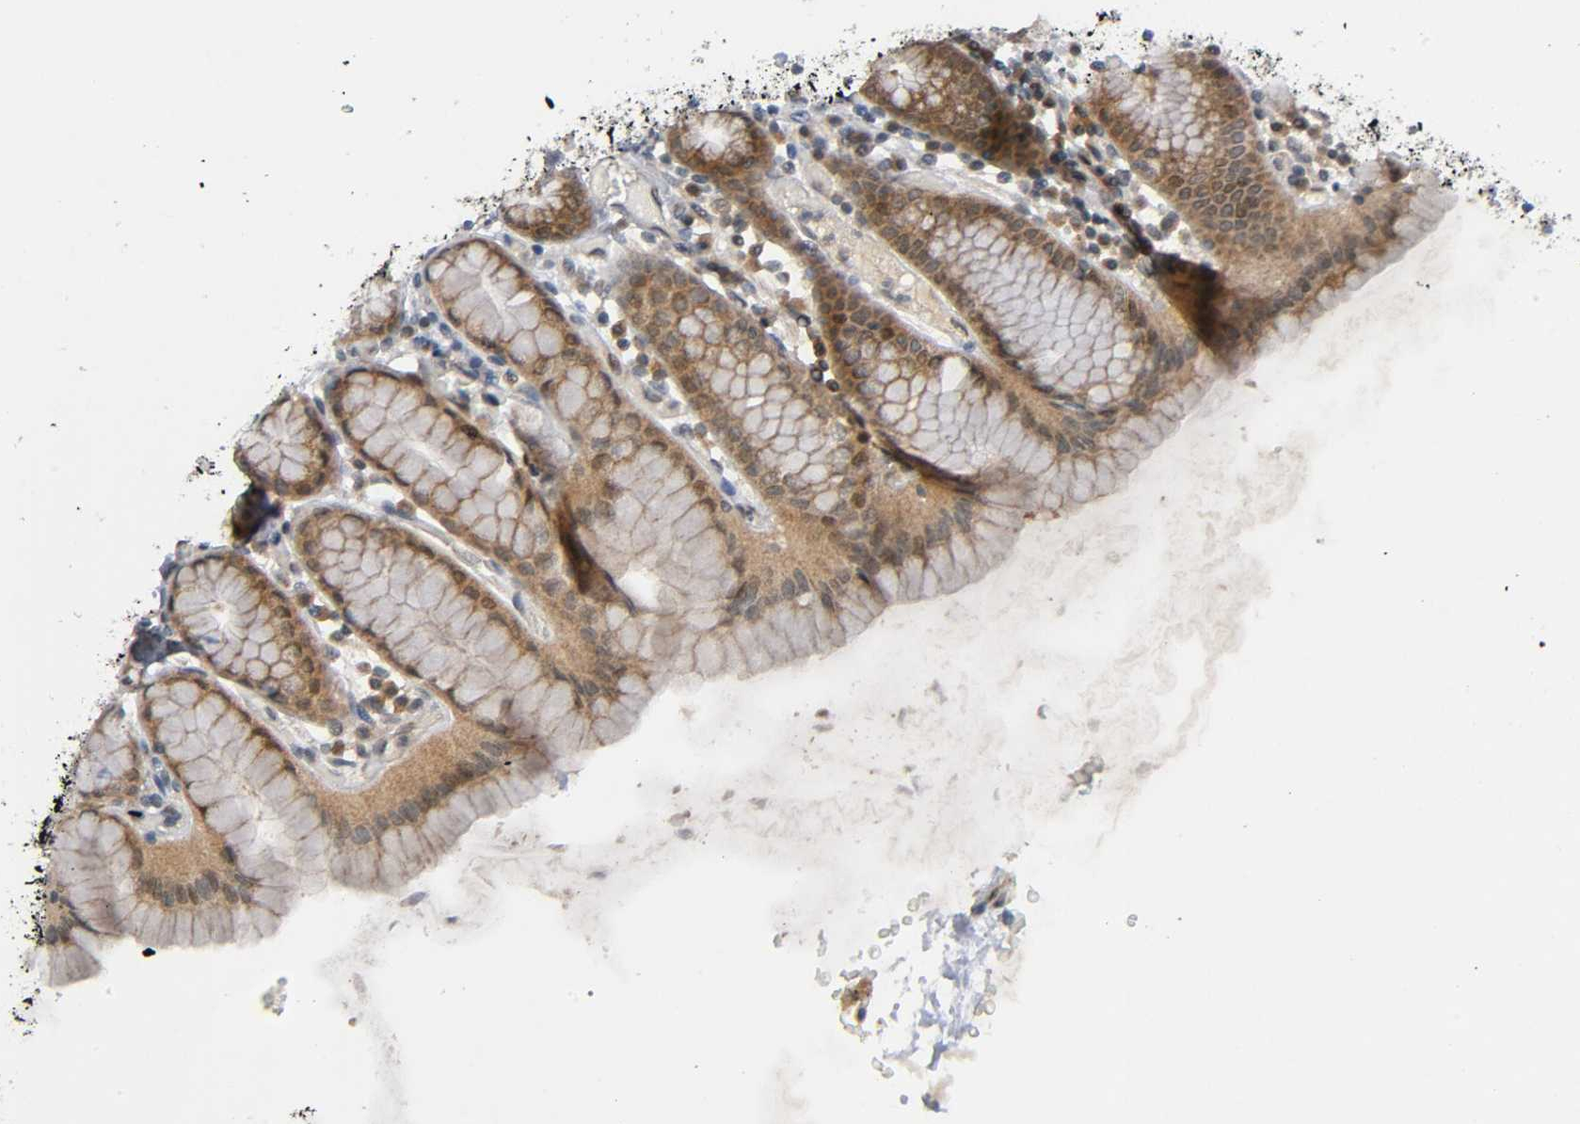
{"staining": {"intensity": "moderate", "quantity": ">75%", "location": "cytoplasmic/membranous,nuclear"}, "tissue": "stomach", "cell_type": "Glandular cells", "image_type": "normal", "snomed": [{"axis": "morphology", "description": "Normal tissue, NOS"}, {"axis": "topography", "description": "Stomach, upper"}], "caption": "Immunohistochemistry (DAB) staining of normal human stomach exhibits moderate cytoplasmic/membranous,nuclear protein expression in about >75% of glandular cells. (Brightfield microscopy of DAB IHC at high magnification).", "gene": "MAPK8", "patient": {"sex": "male", "age": 68}}